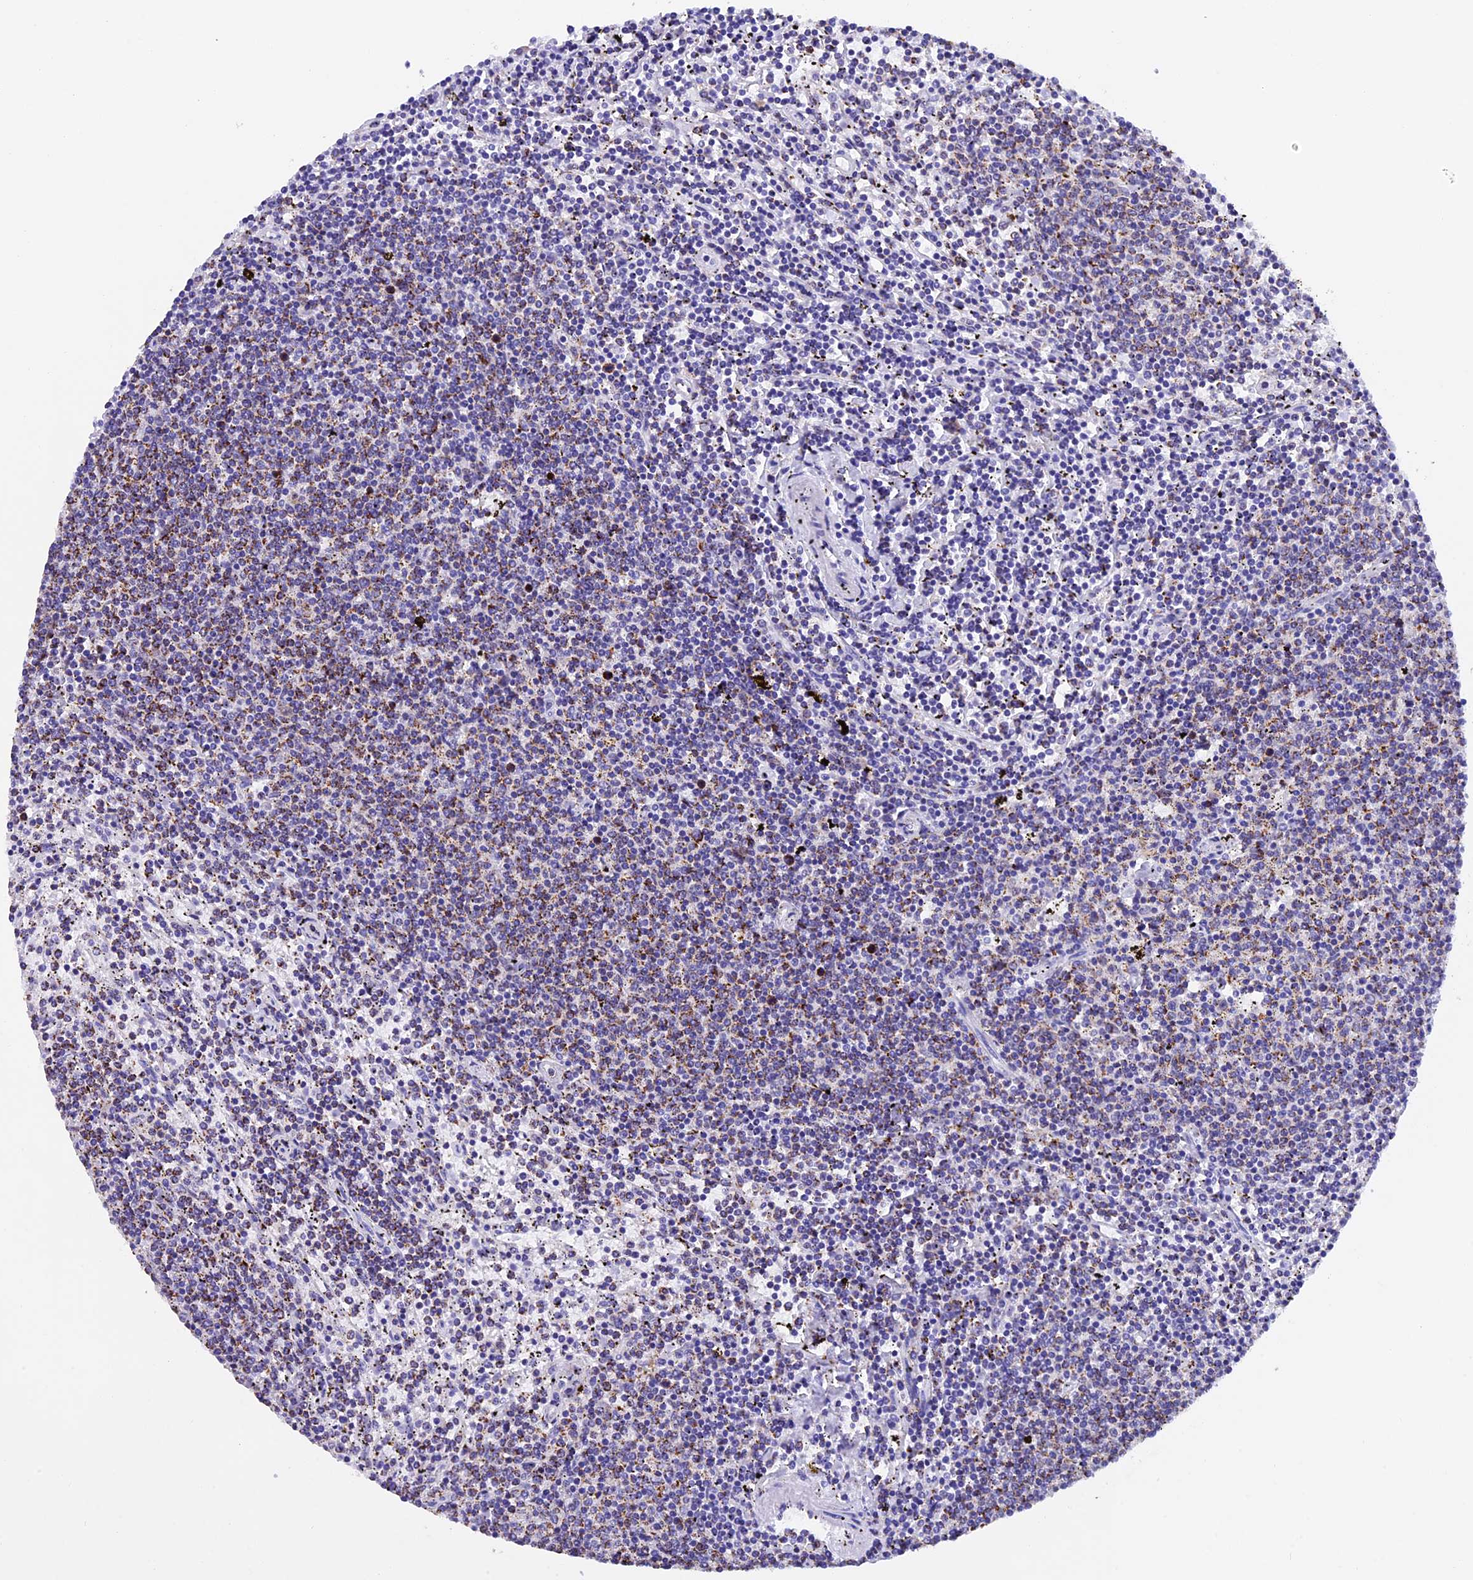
{"staining": {"intensity": "moderate", "quantity": "<25%", "location": "cytoplasmic/membranous"}, "tissue": "lymphoma", "cell_type": "Tumor cells", "image_type": "cancer", "snomed": [{"axis": "morphology", "description": "Malignant lymphoma, non-Hodgkin's type, Low grade"}, {"axis": "topography", "description": "Spleen"}], "caption": "Low-grade malignant lymphoma, non-Hodgkin's type was stained to show a protein in brown. There is low levels of moderate cytoplasmic/membranous staining in approximately <25% of tumor cells.", "gene": "SLC8B1", "patient": {"sex": "female", "age": 50}}